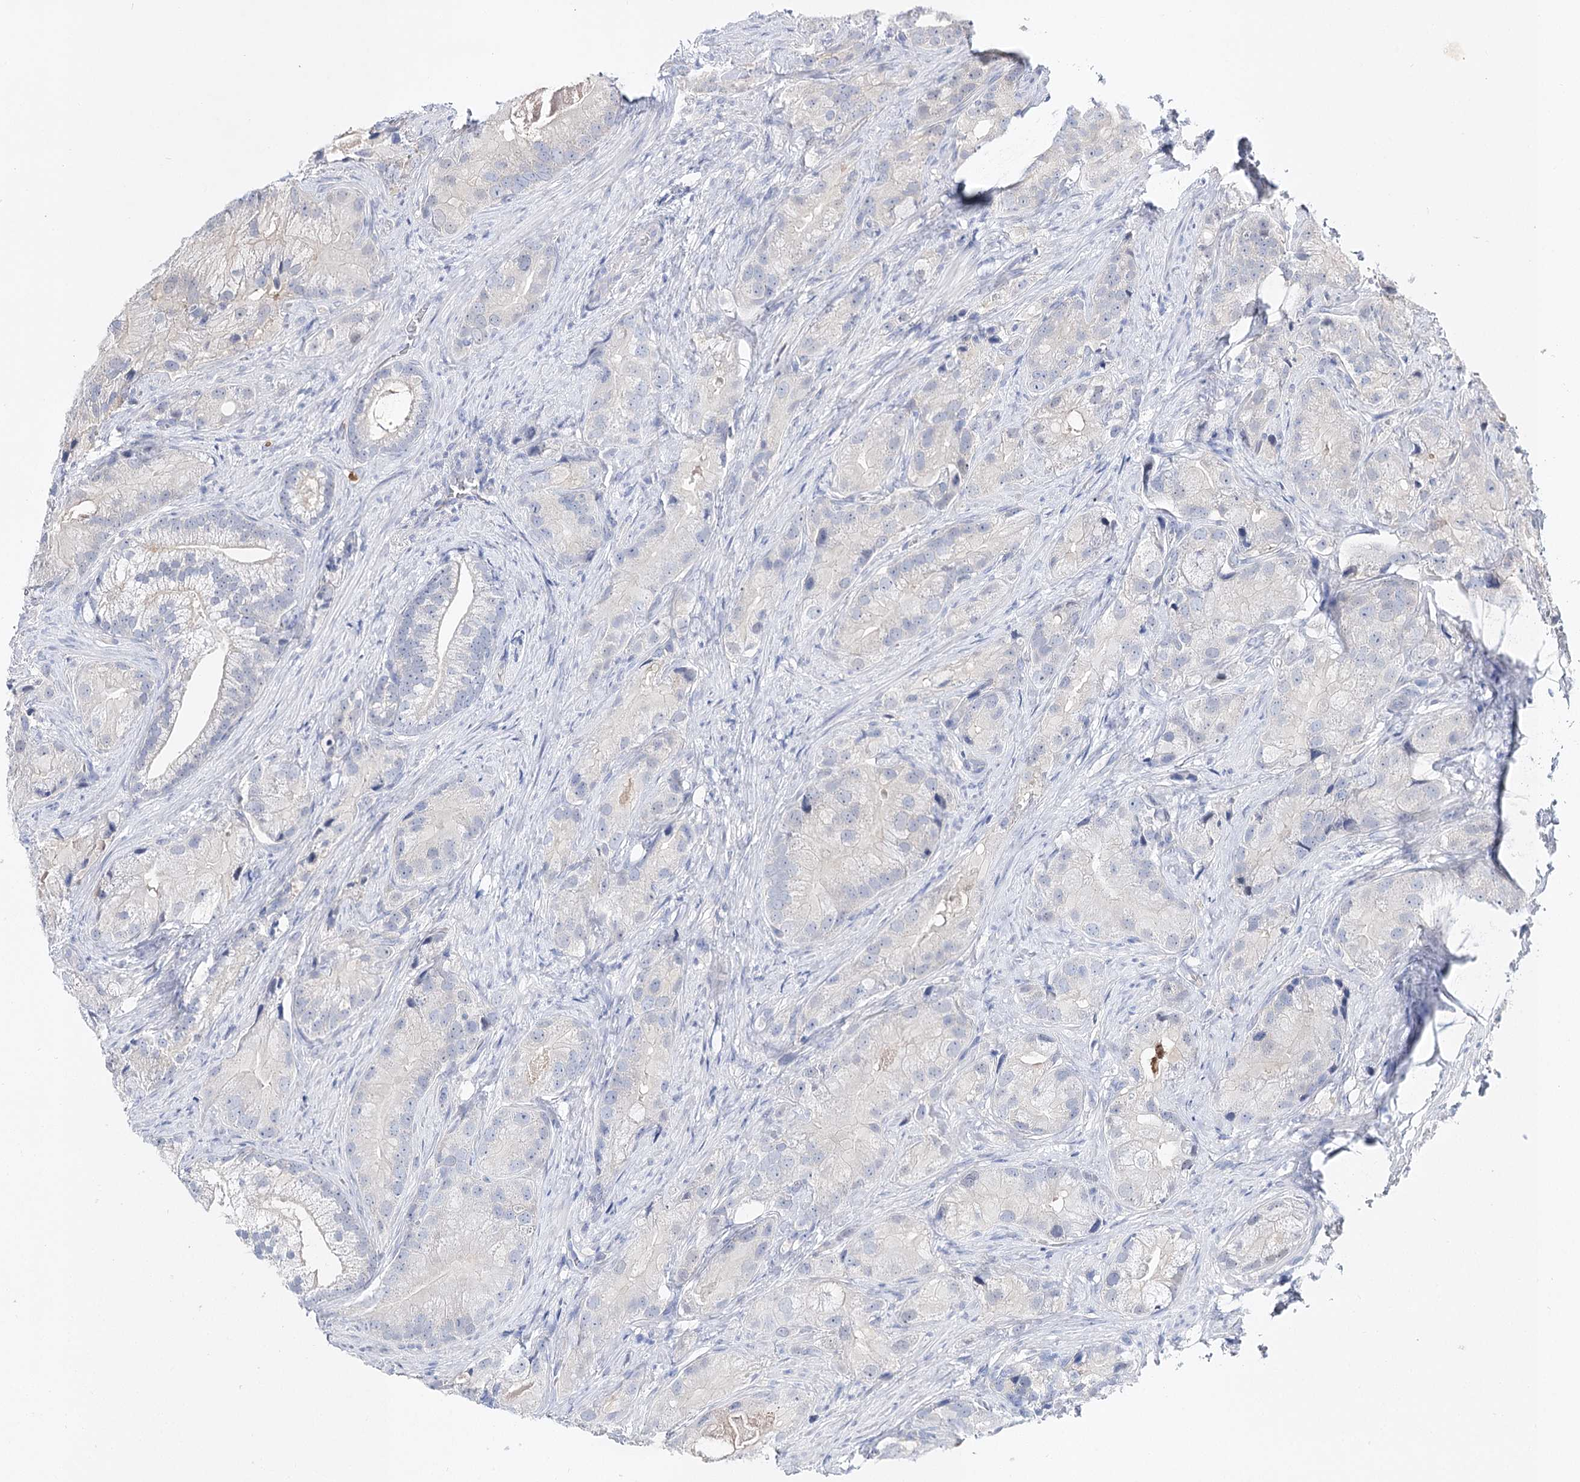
{"staining": {"intensity": "negative", "quantity": "none", "location": "none"}, "tissue": "prostate cancer", "cell_type": "Tumor cells", "image_type": "cancer", "snomed": [{"axis": "morphology", "description": "Adenocarcinoma, Low grade"}, {"axis": "topography", "description": "Prostate"}], "caption": "Immunohistochemistry image of neoplastic tissue: adenocarcinoma (low-grade) (prostate) stained with DAB (3,3'-diaminobenzidine) displays no significant protein staining in tumor cells.", "gene": "UGP2", "patient": {"sex": "male", "age": 71}}